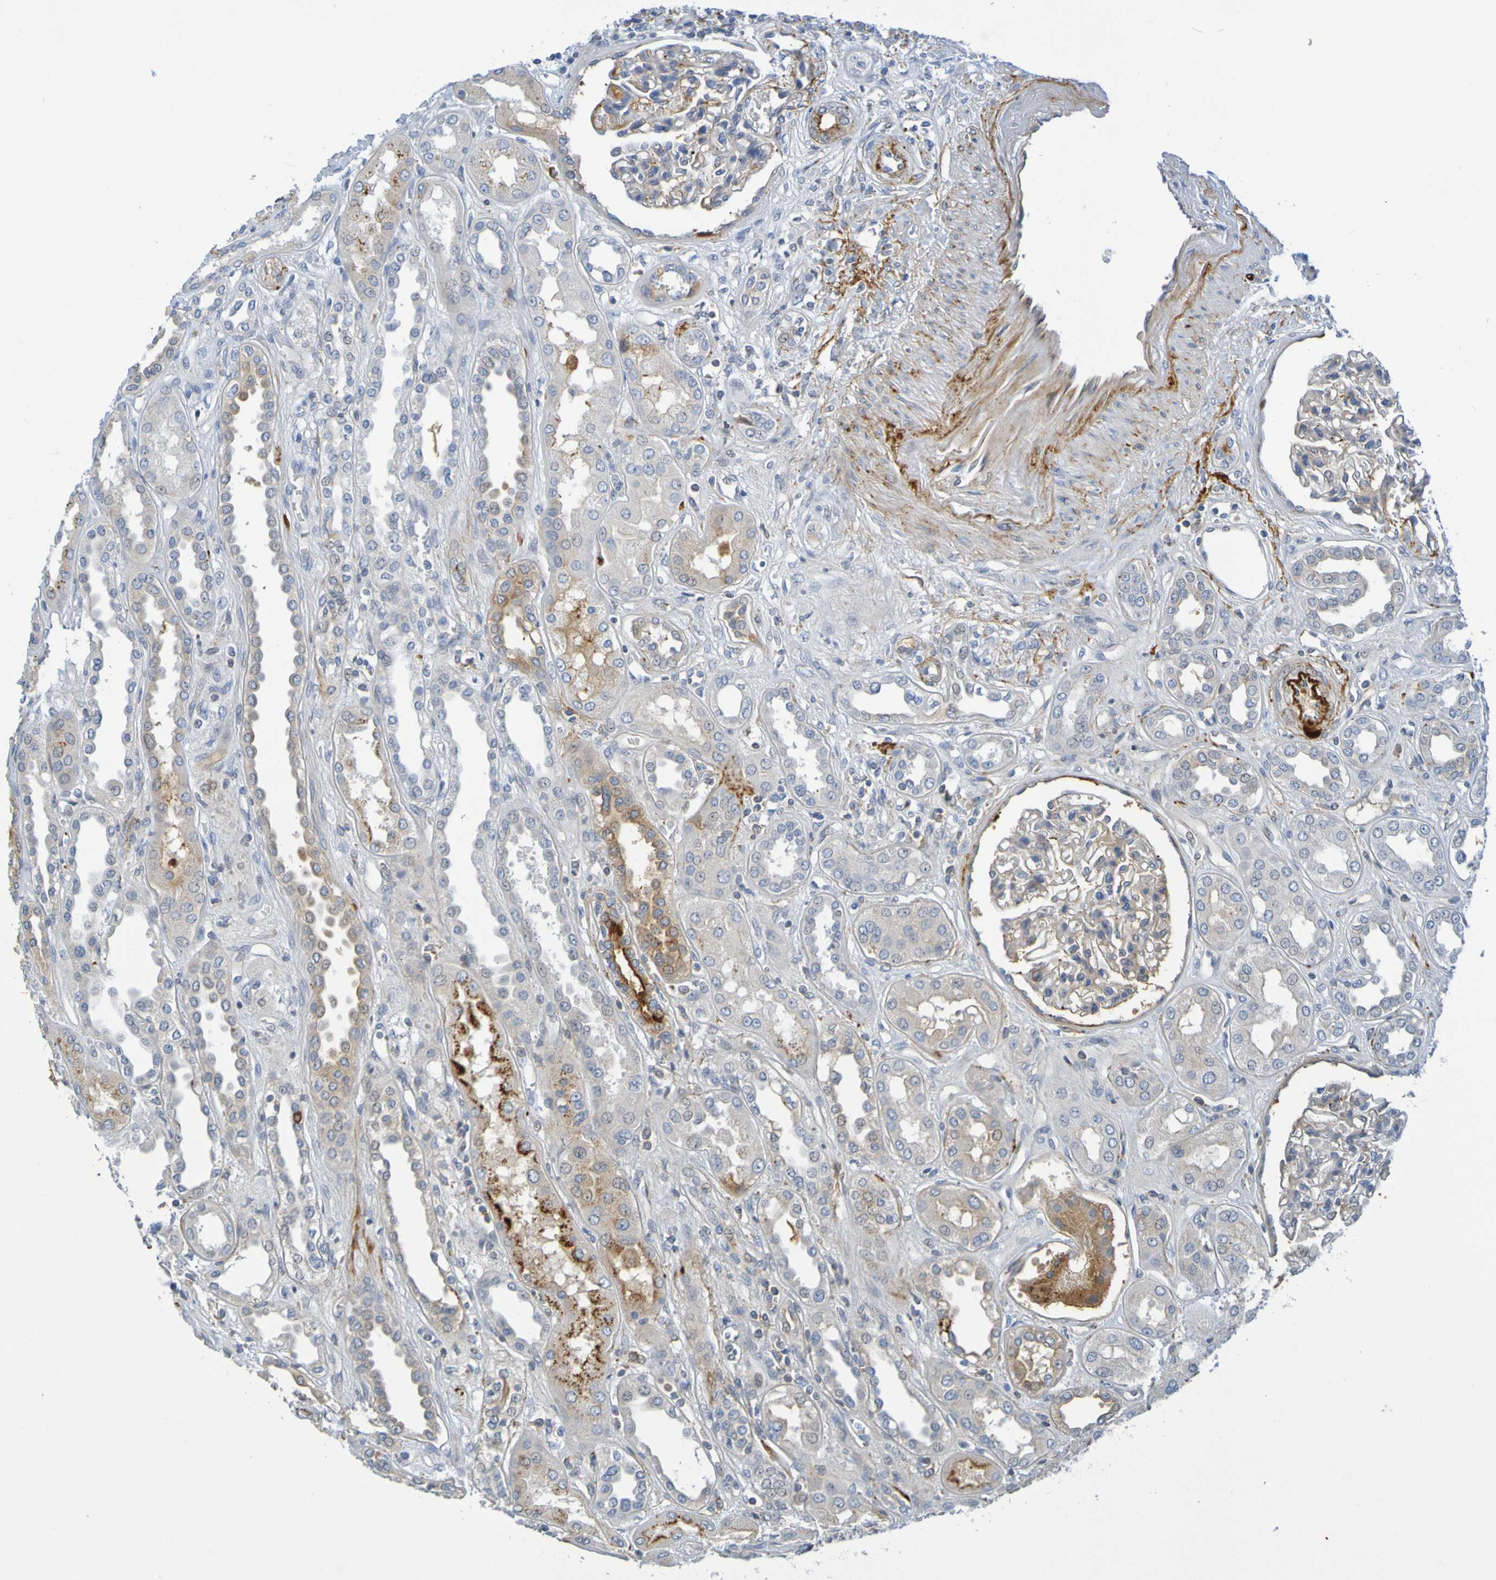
{"staining": {"intensity": "weak", "quantity": "25%-75%", "location": "cytoplasmic/membranous"}, "tissue": "kidney", "cell_type": "Cells in glomeruli", "image_type": "normal", "snomed": [{"axis": "morphology", "description": "Normal tissue, NOS"}, {"axis": "topography", "description": "Kidney"}], "caption": "There is low levels of weak cytoplasmic/membranous positivity in cells in glomeruli of benign kidney, as demonstrated by immunohistochemical staining (brown color).", "gene": "IL10", "patient": {"sex": "male", "age": 59}}